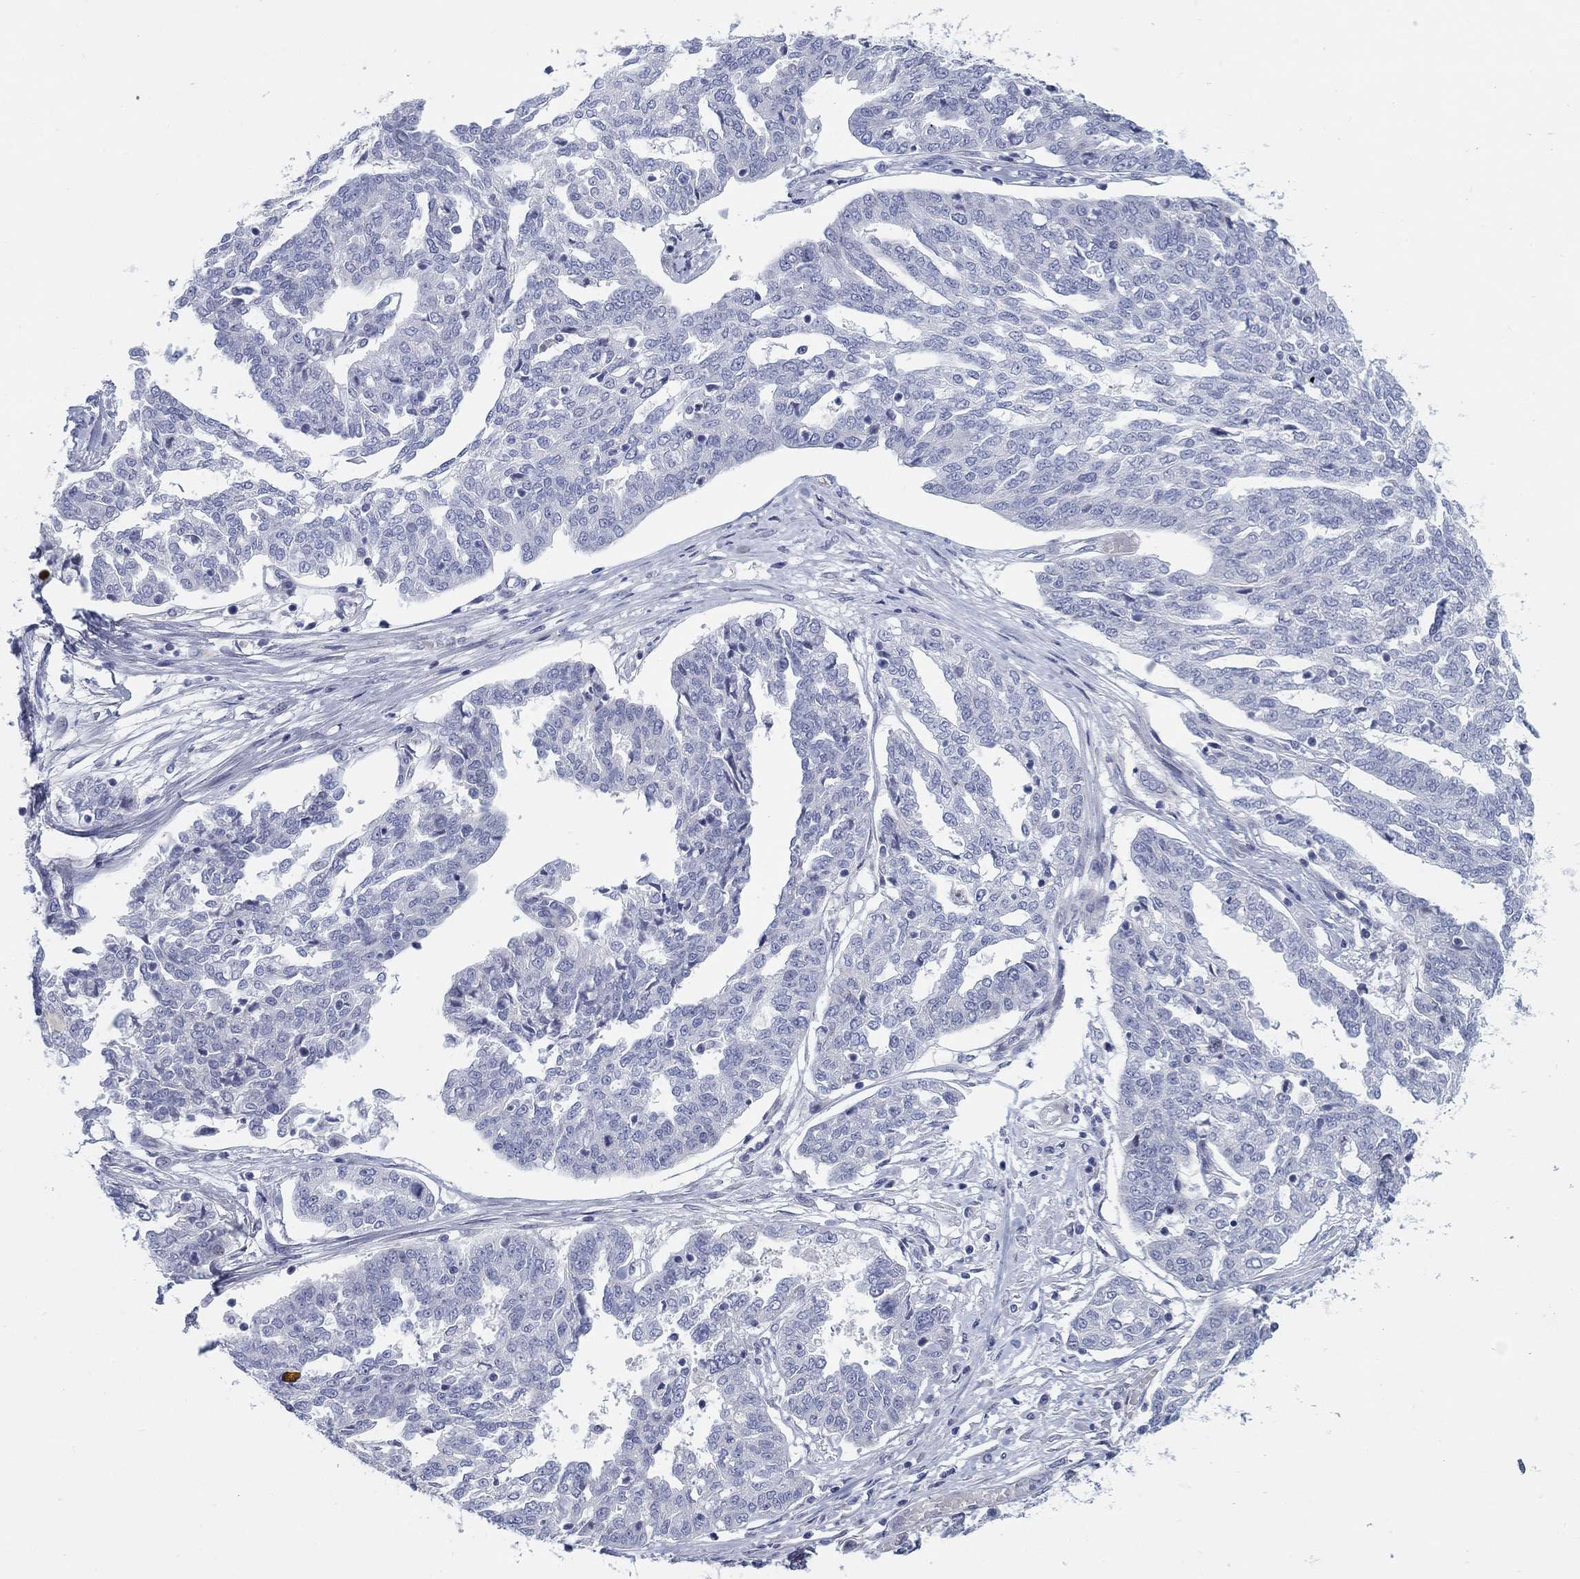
{"staining": {"intensity": "negative", "quantity": "none", "location": "none"}, "tissue": "ovarian cancer", "cell_type": "Tumor cells", "image_type": "cancer", "snomed": [{"axis": "morphology", "description": "Cystadenocarcinoma, serous, NOS"}, {"axis": "topography", "description": "Ovary"}], "caption": "Immunohistochemistry of ovarian cancer (serous cystadenocarcinoma) displays no positivity in tumor cells.", "gene": "HEATR4", "patient": {"sex": "female", "age": 67}}